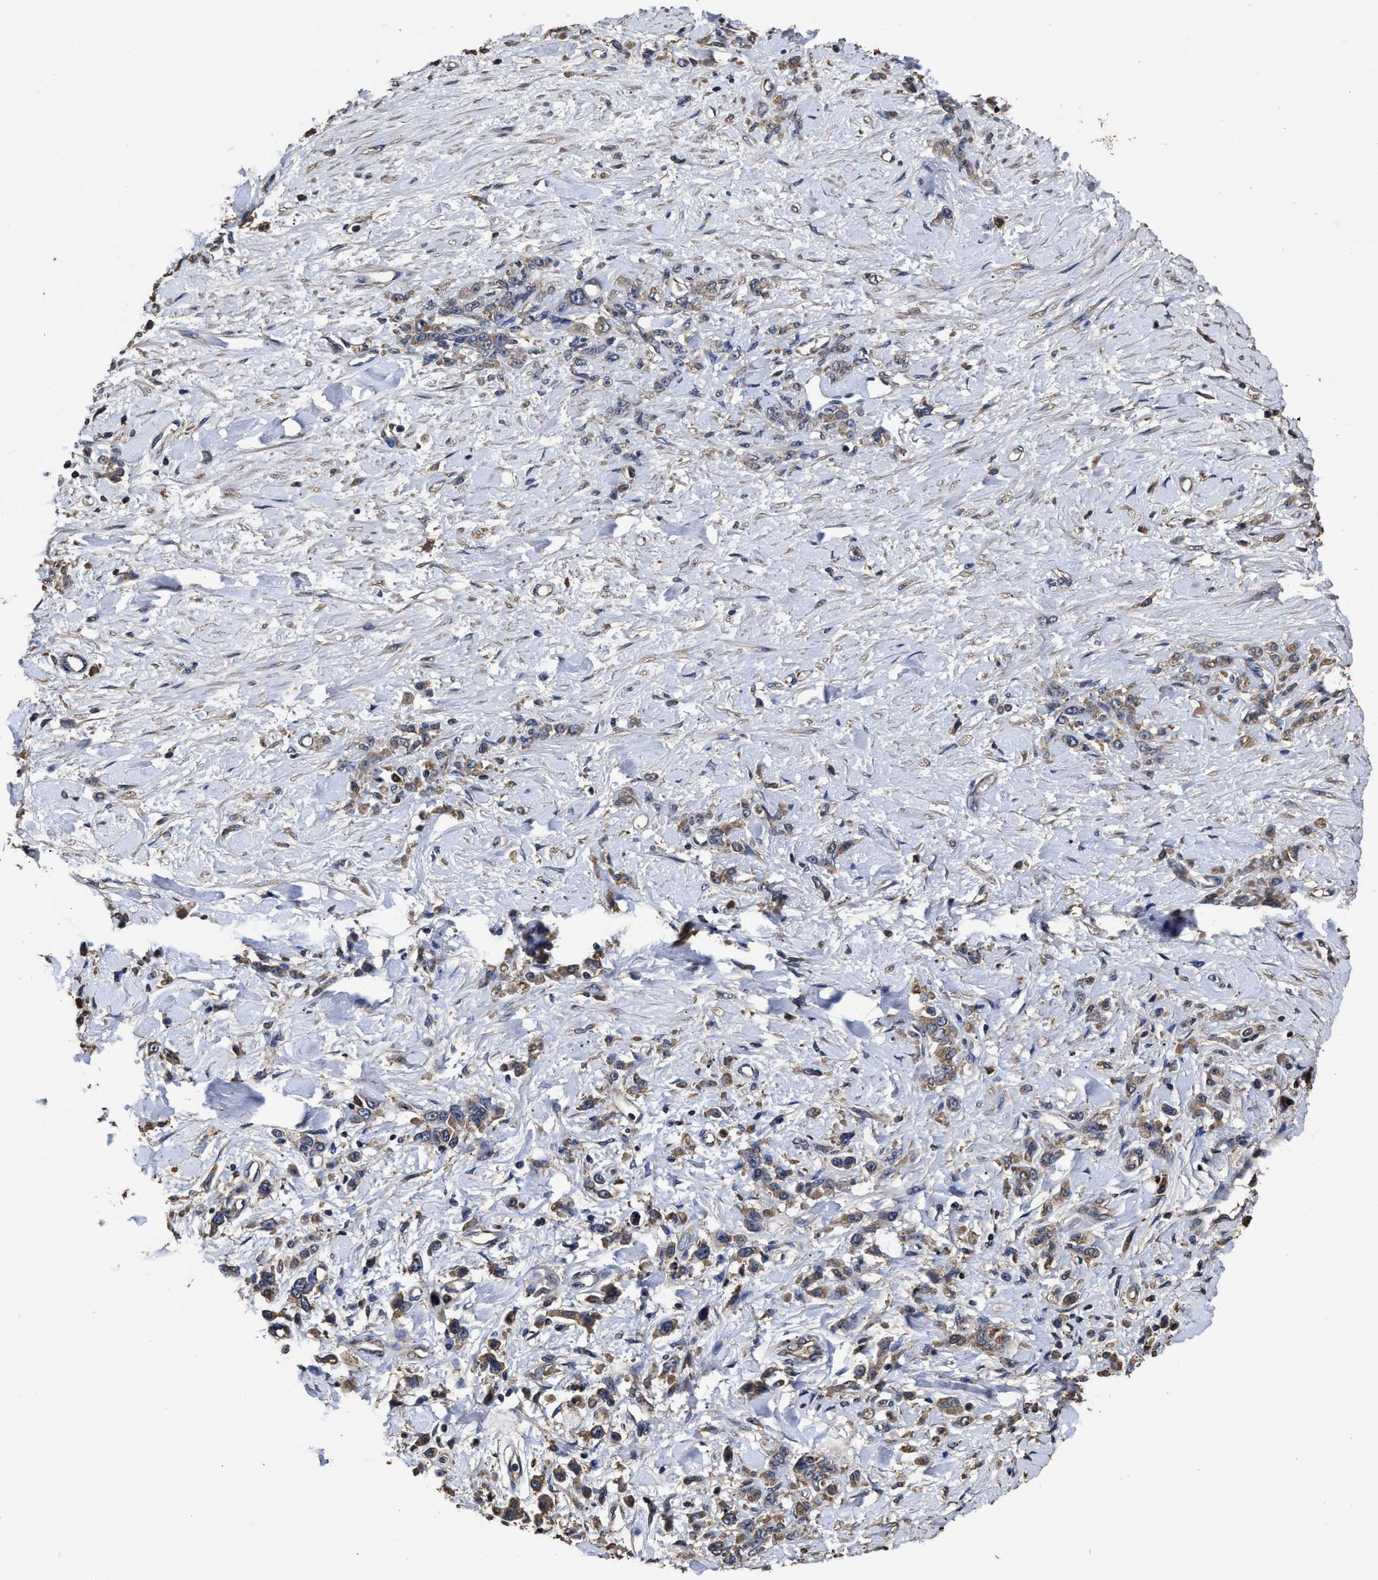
{"staining": {"intensity": "moderate", "quantity": ">75%", "location": "cytoplasmic/membranous"}, "tissue": "stomach cancer", "cell_type": "Tumor cells", "image_type": "cancer", "snomed": [{"axis": "morphology", "description": "Normal tissue, NOS"}, {"axis": "morphology", "description": "Adenocarcinoma, NOS"}, {"axis": "topography", "description": "Stomach"}], "caption": "Immunohistochemistry (DAB) staining of stomach adenocarcinoma exhibits moderate cytoplasmic/membranous protein positivity in about >75% of tumor cells. Nuclei are stained in blue.", "gene": "PPM1K", "patient": {"sex": "male", "age": 82}}